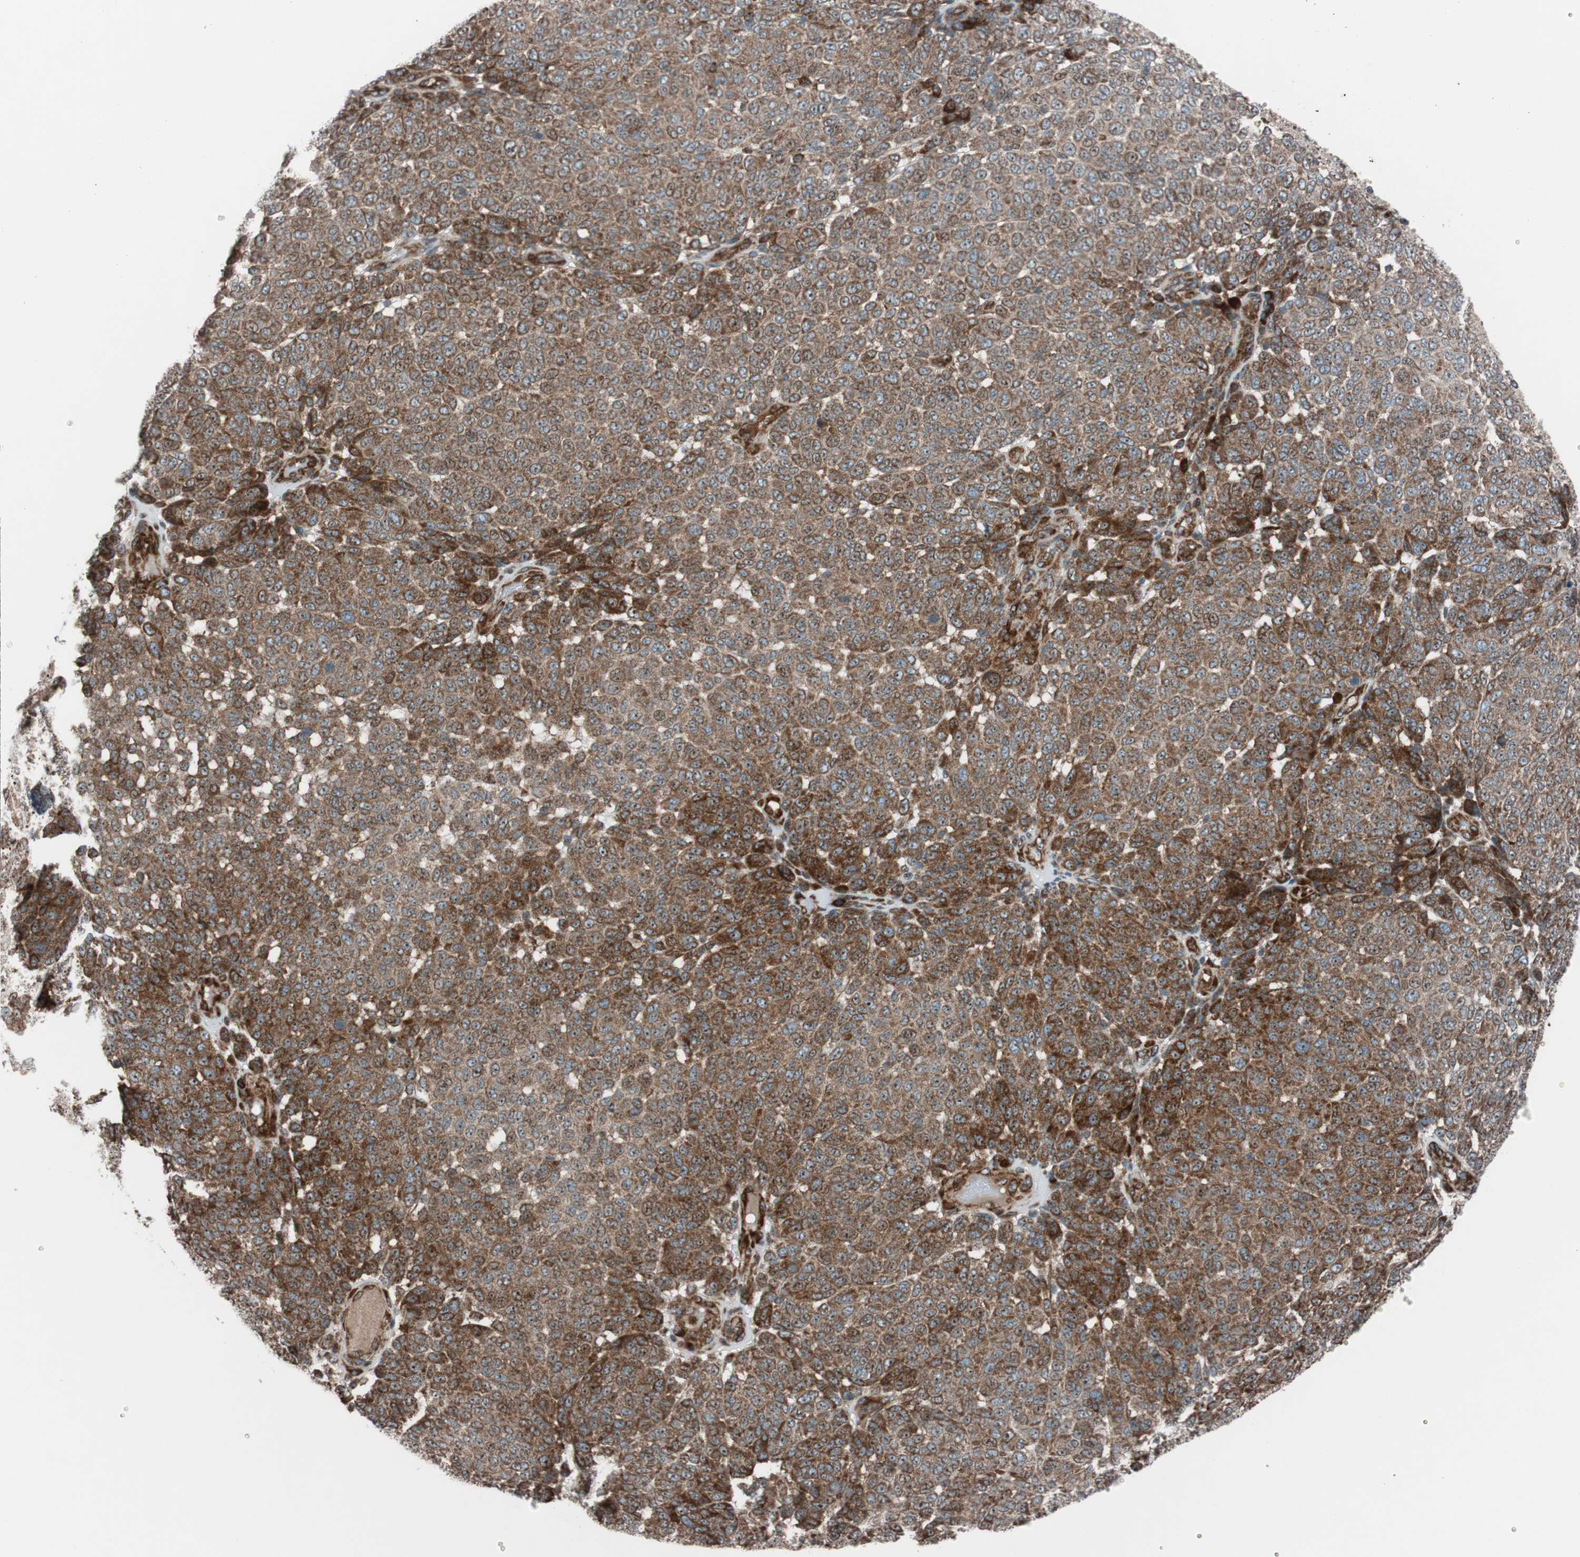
{"staining": {"intensity": "strong", "quantity": ">75%", "location": "cytoplasmic/membranous"}, "tissue": "melanoma", "cell_type": "Tumor cells", "image_type": "cancer", "snomed": [{"axis": "morphology", "description": "Malignant melanoma, NOS"}, {"axis": "topography", "description": "Skin"}], "caption": "This micrograph demonstrates IHC staining of human melanoma, with high strong cytoplasmic/membranous positivity in about >75% of tumor cells.", "gene": "CCL14", "patient": {"sex": "male", "age": 59}}